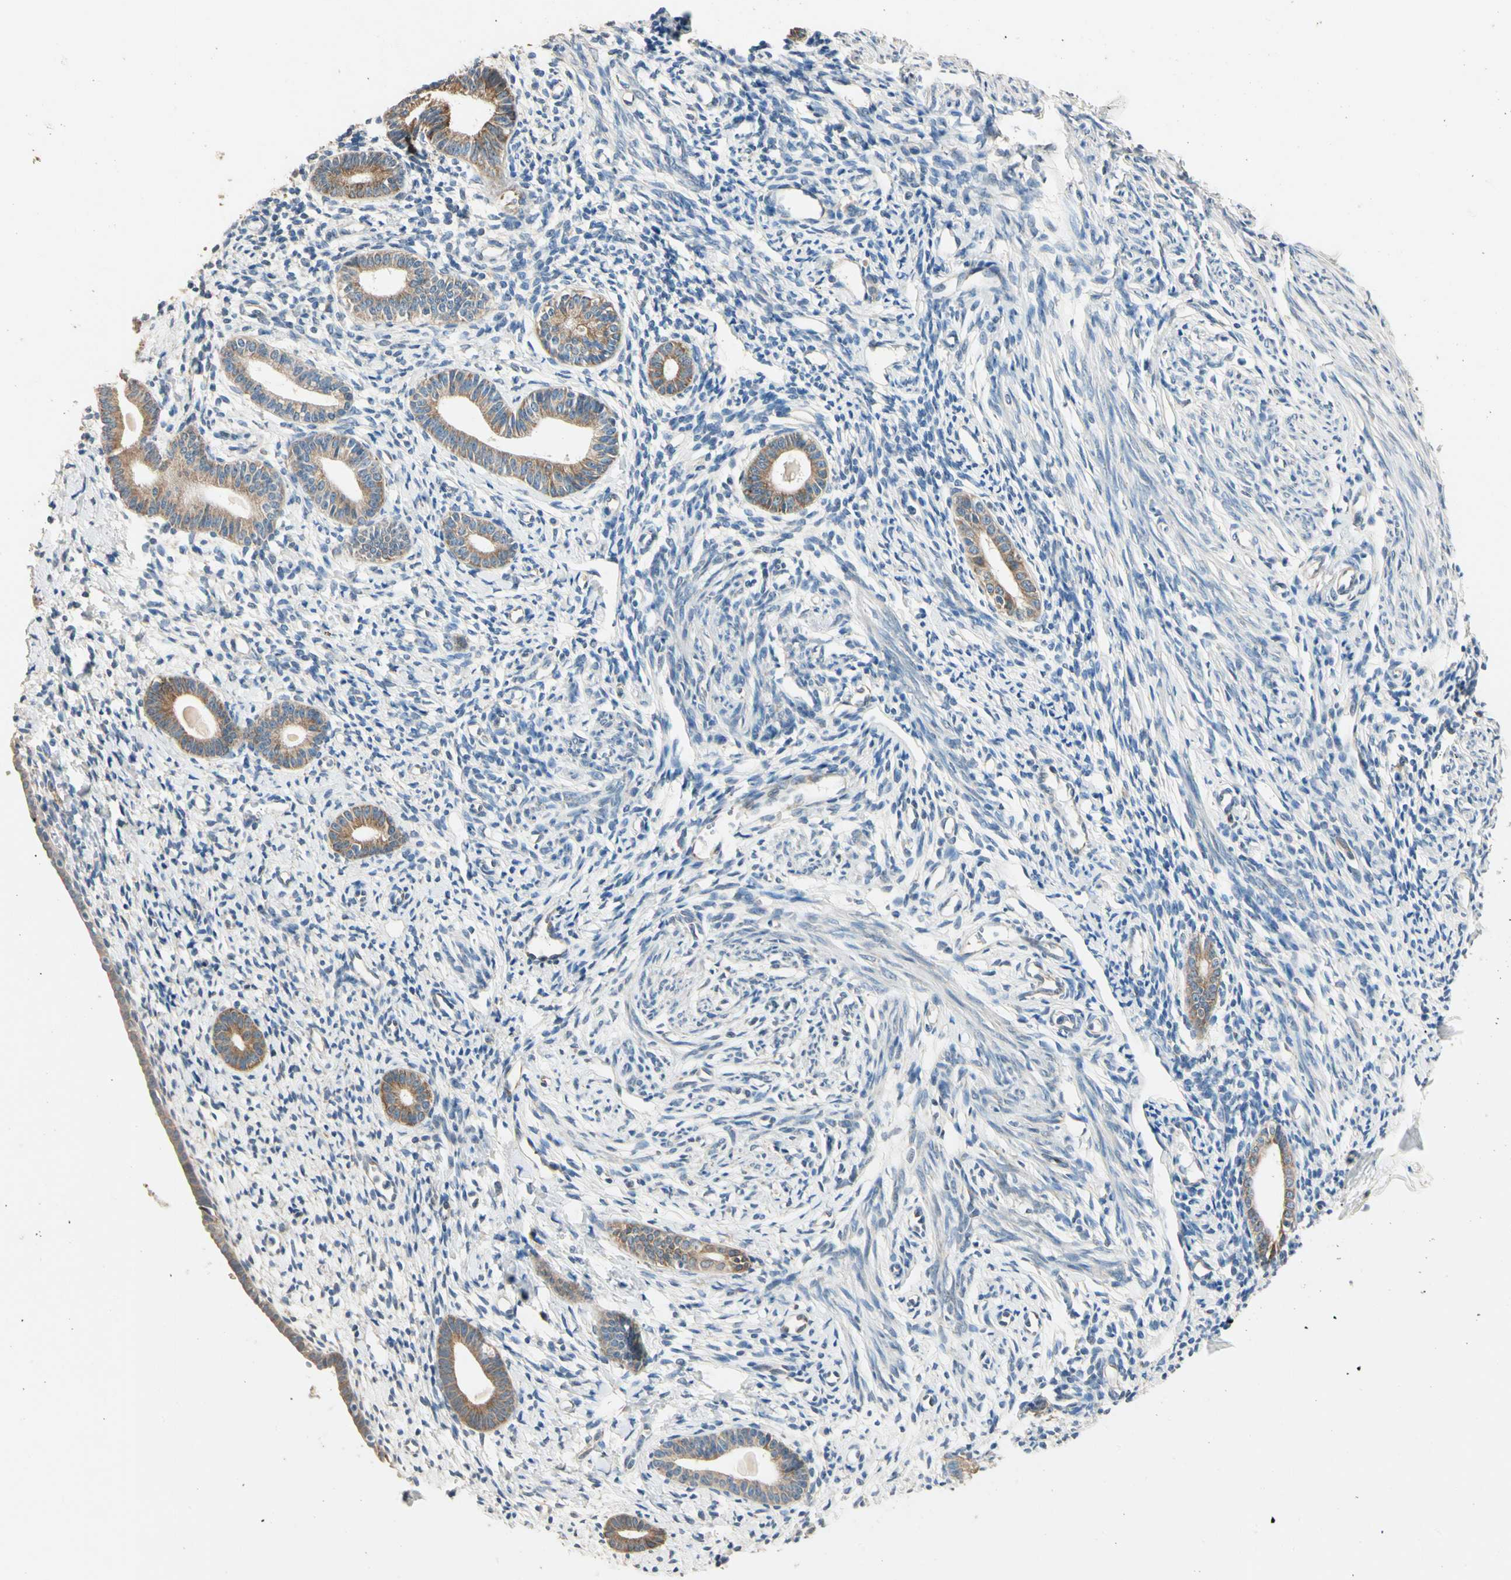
{"staining": {"intensity": "weak", "quantity": "25%-75%", "location": "cytoplasmic/membranous"}, "tissue": "endometrium", "cell_type": "Cells in endometrial stroma", "image_type": "normal", "snomed": [{"axis": "morphology", "description": "Normal tissue, NOS"}, {"axis": "topography", "description": "Endometrium"}], "caption": "A low amount of weak cytoplasmic/membranous positivity is present in about 25%-75% of cells in endometrial stroma in unremarkable endometrium. (Brightfield microscopy of DAB IHC at high magnification).", "gene": "TASOR", "patient": {"sex": "female", "age": 71}}